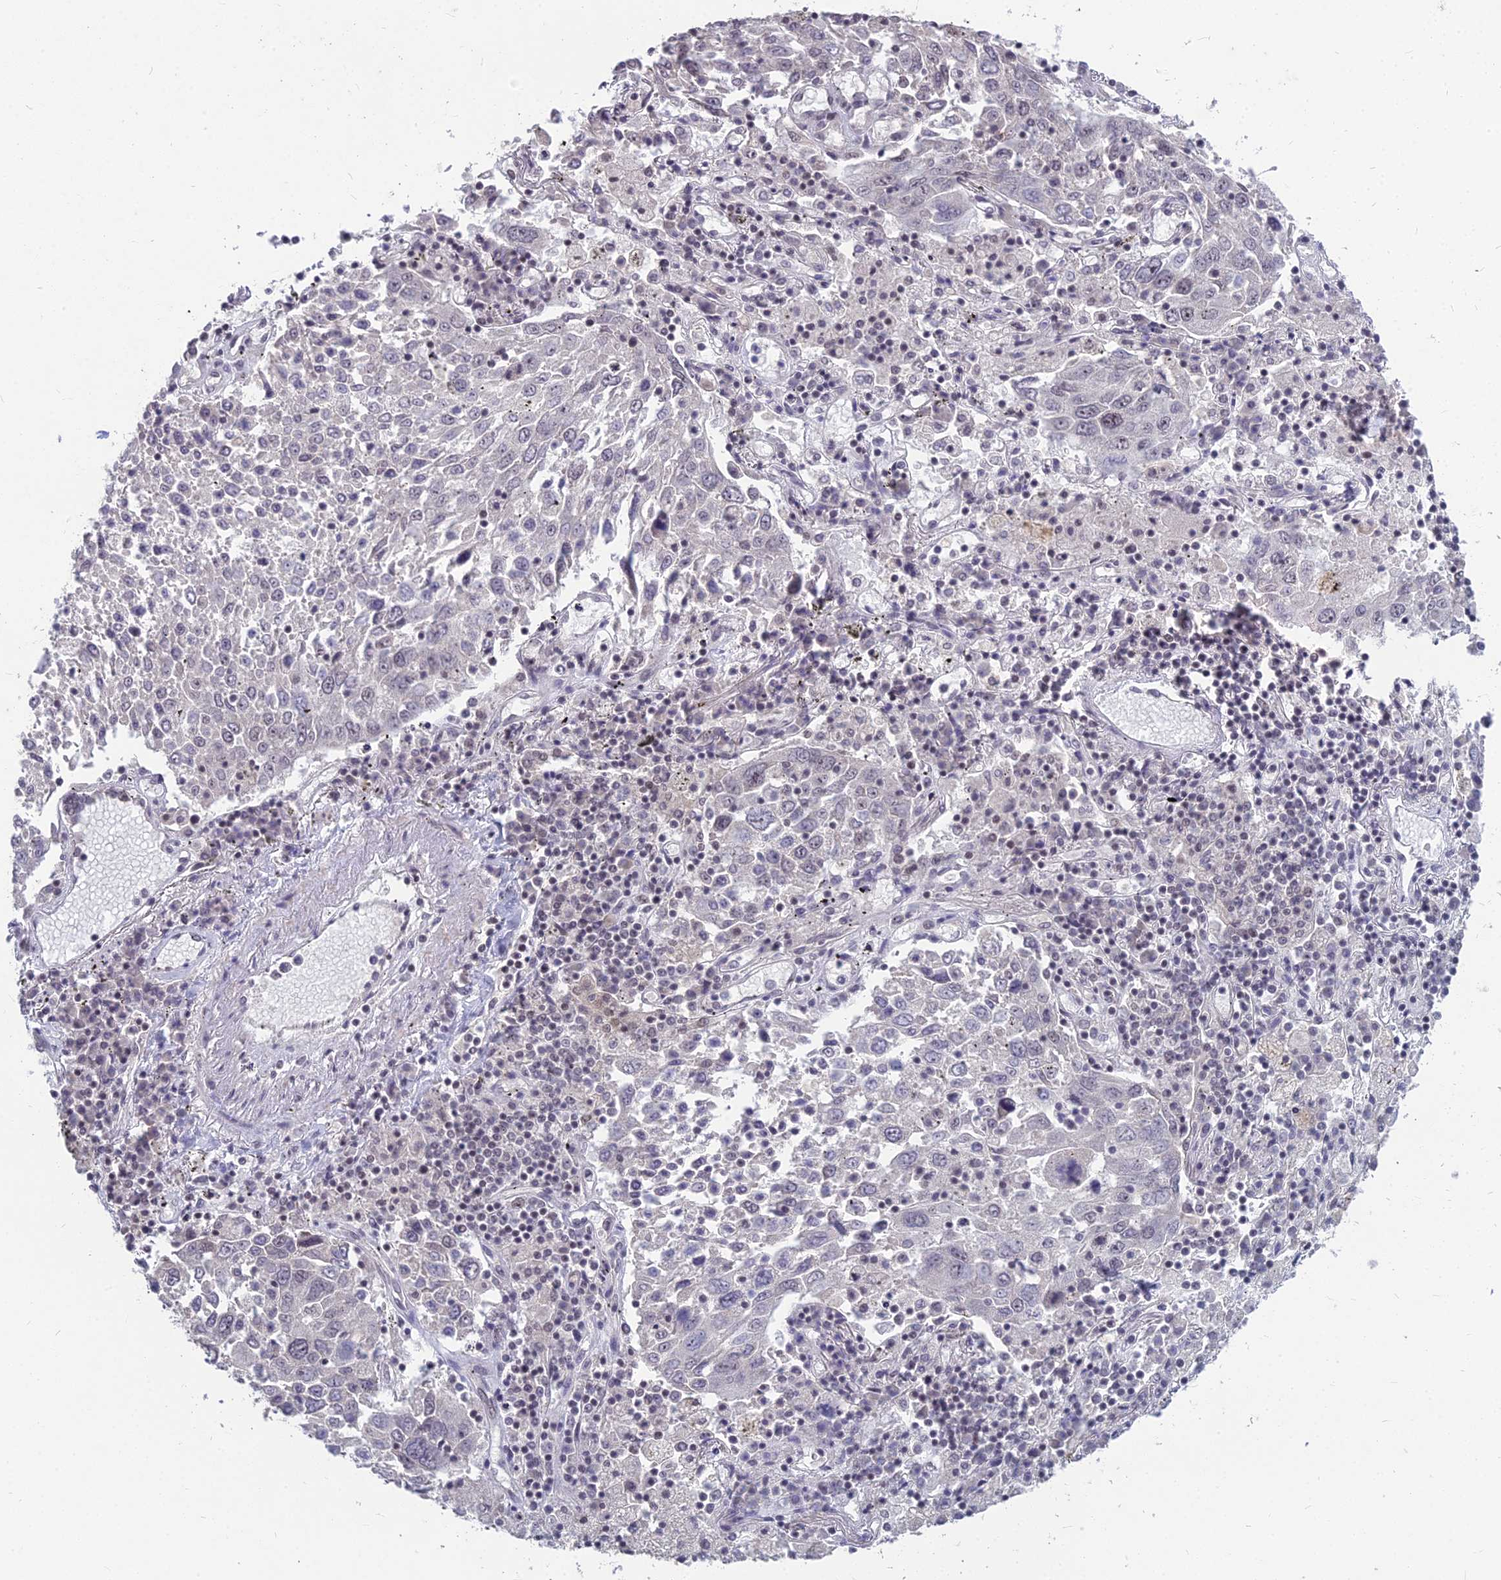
{"staining": {"intensity": "negative", "quantity": "none", "location": "none"}, "tissue": "lung cancer", "cell_type": "Tumor cells", "image_type": "cancer", "snomed": [{"axis": "morphology", "description": "Squamous cell carcinoma, NOS"}, {"axis": "topography", "description": "Lung"}], "caption": "A micrograph of lung cancer (squamous cell carcinoma) stained for a protein exhibits no brown staining in tumor cells.", "gene": "KAT7", "patient": {"sex": "male", "age": 65}}